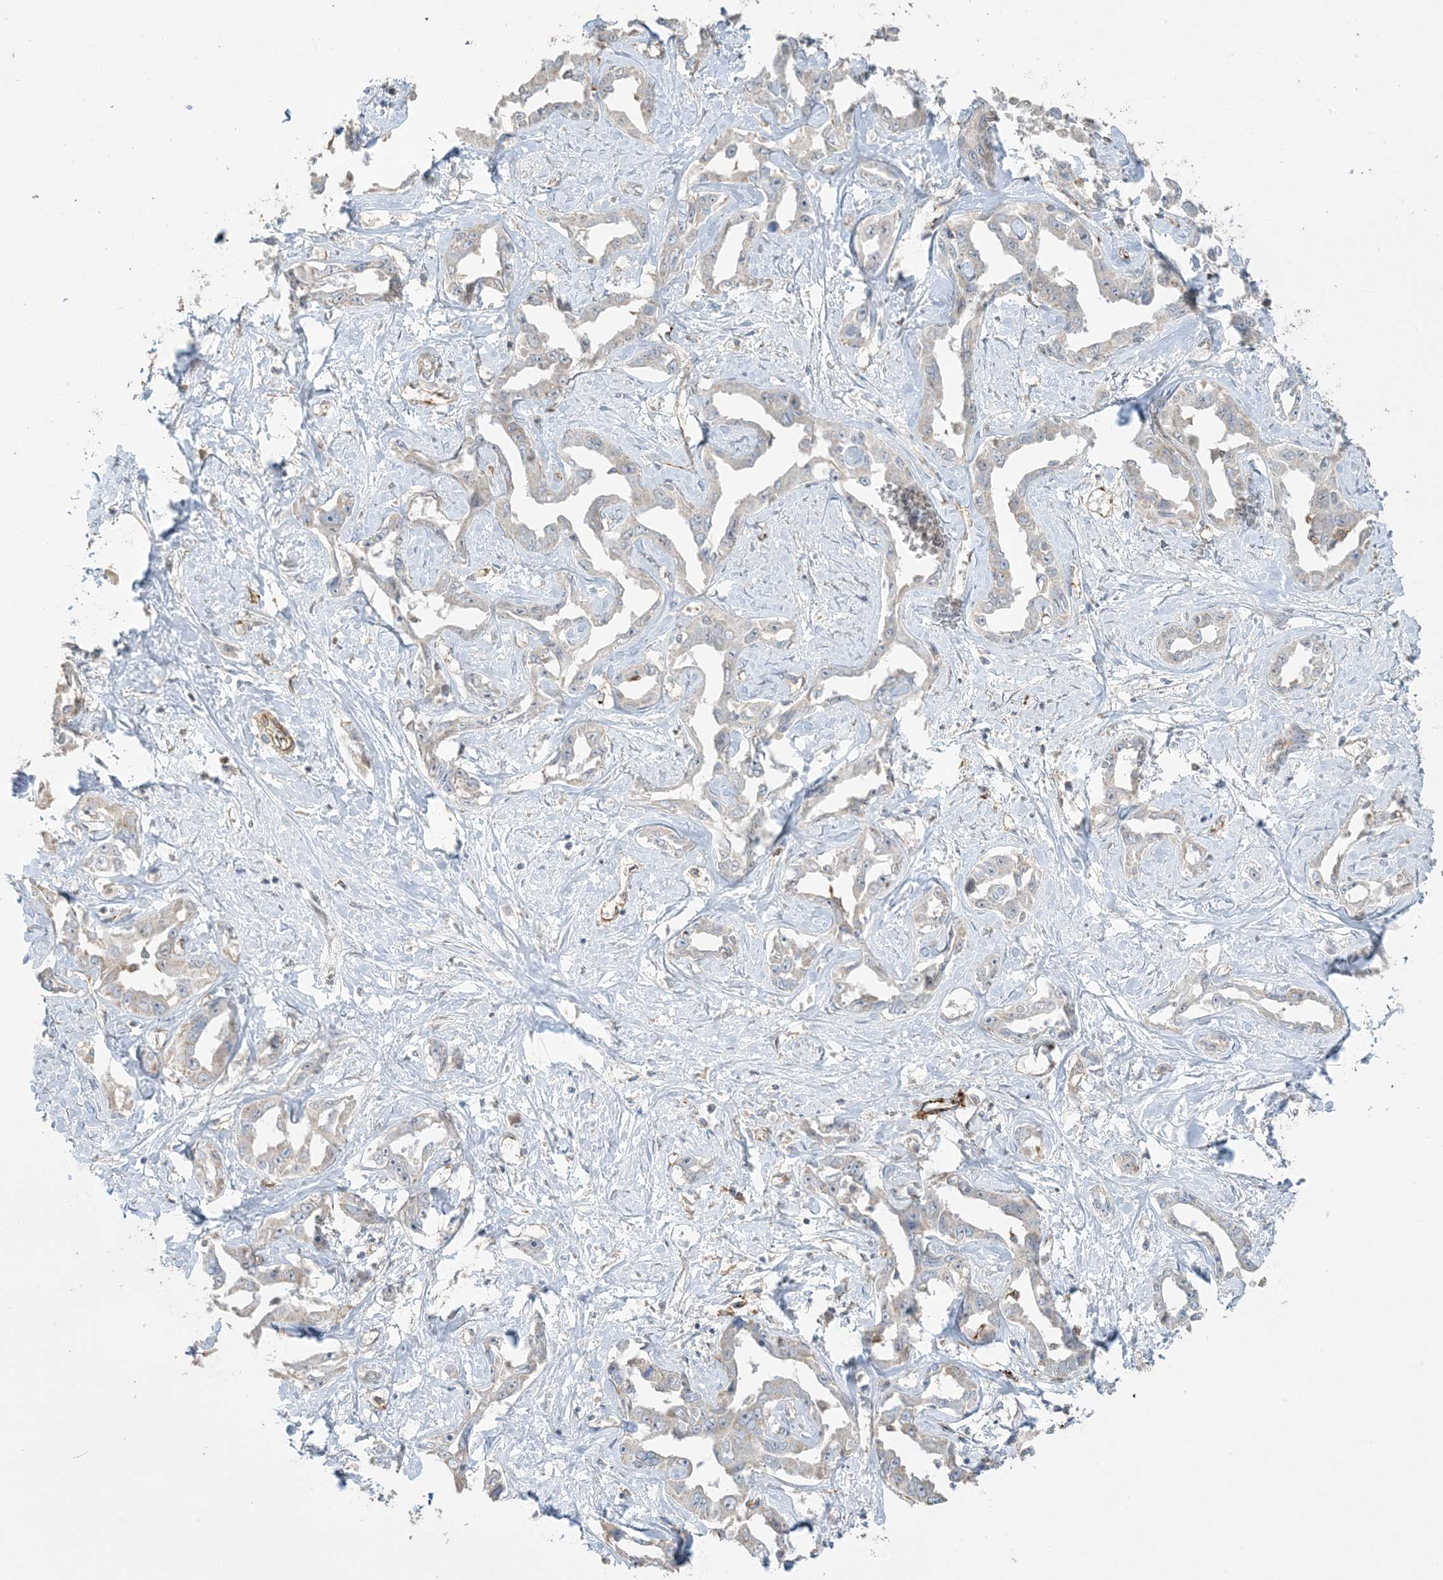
{"staining": {"intensity": "weak", "quantity": "<25%", "location": "cytoplasmic/membranous"}, "tissue": "liver cancer", "cell_type": "Tumor cells", "image_type": "cancer", "snomed": [{"axis": "morphology", "description": "Cholangiocarcinoma"}, {"axis": "topography", "description": "Liver"}], "caption": "High magnification brightfield microscopy of liver cholangiocarcinoma stained with DAB (3,3'-diaminobenzidine) (brown) and counterstained with hematoxylin (blue): tumor cells show no significant staining.", "gene": "AGA", "patient": {"sex": "male", "age": 59}}